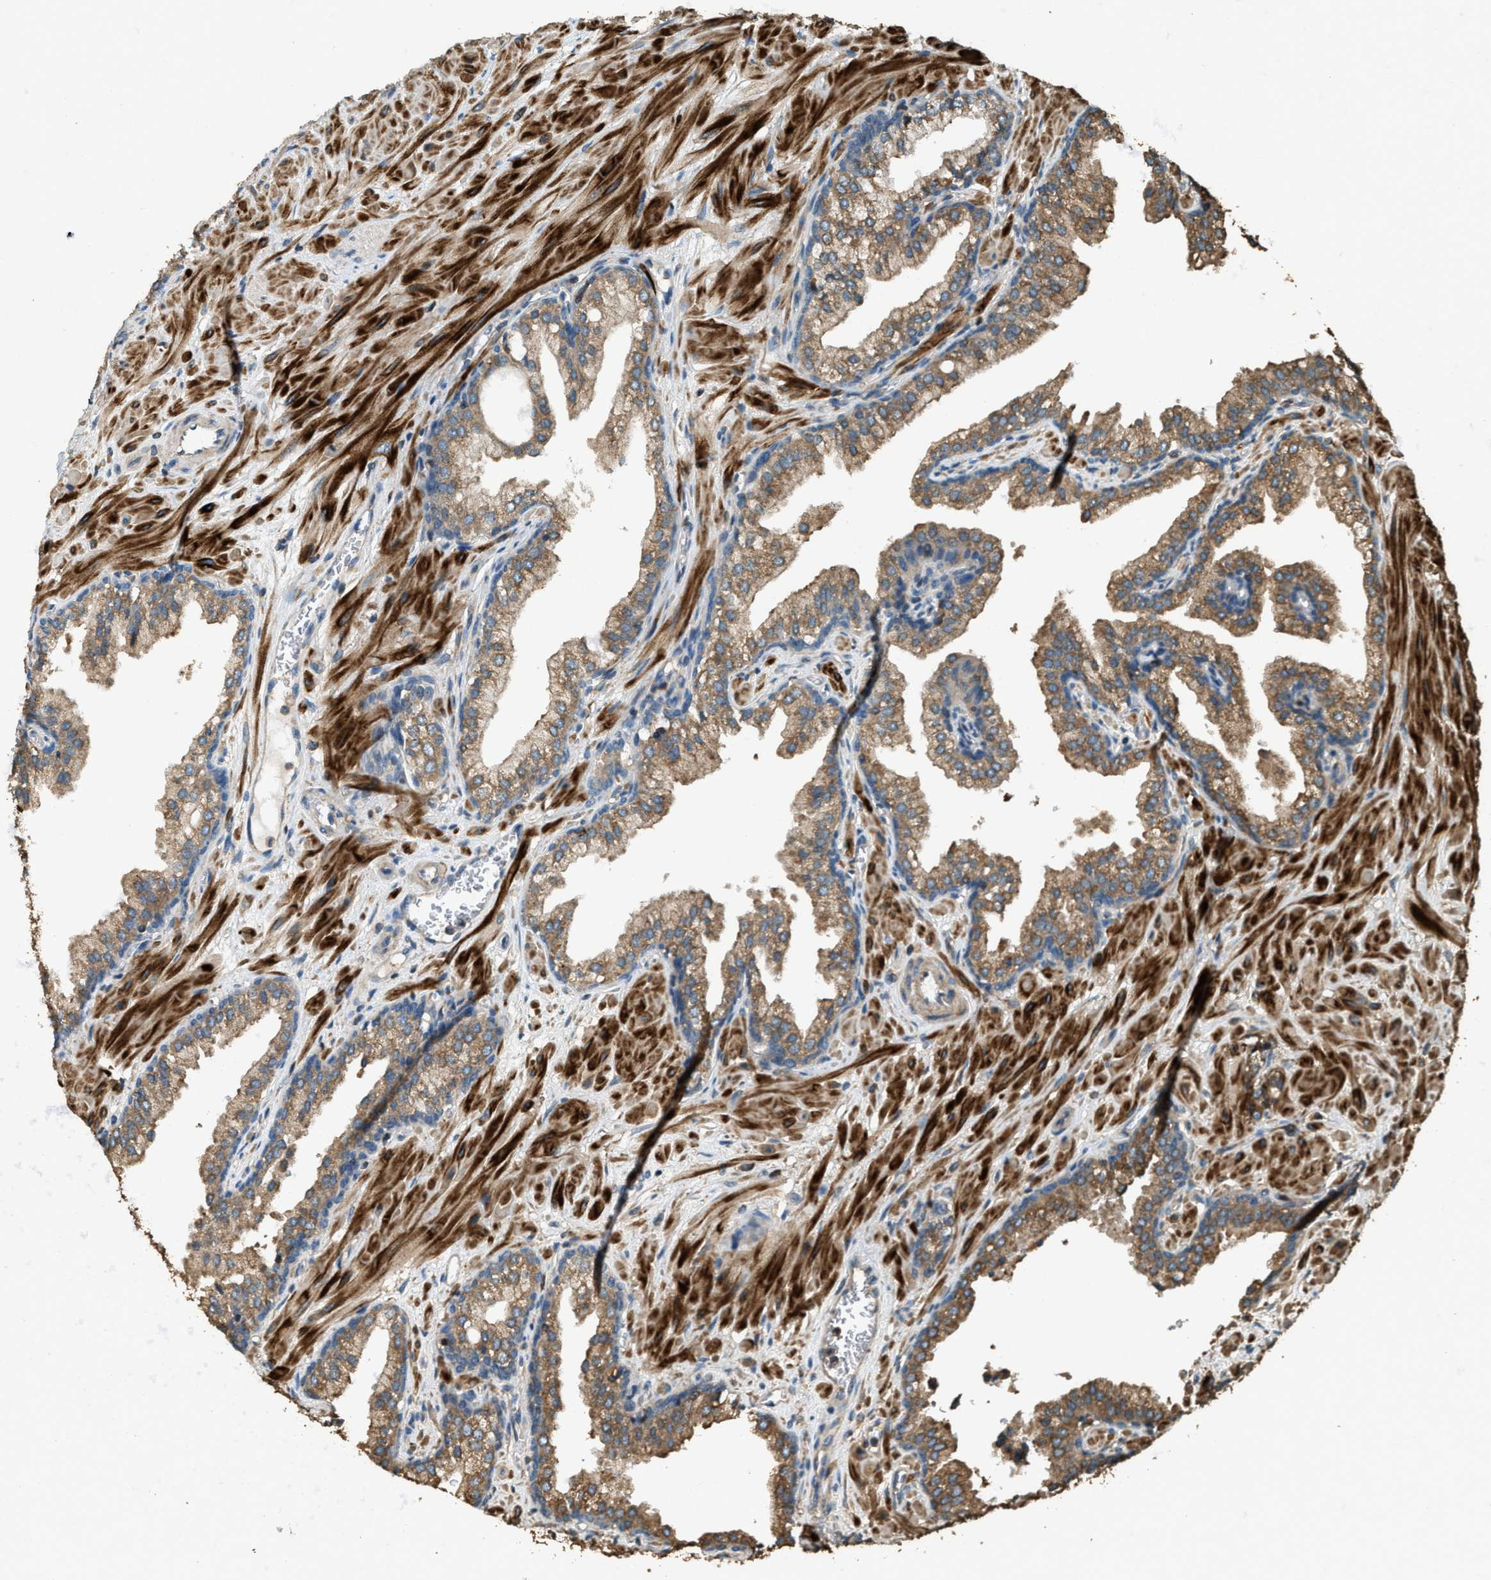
{"staining": {"intensity": "moderate", "quantity": ">75%", "location": "cytoplasmic/membranous"}, "tissue": "prostate cancer", "cell_type": "Tumor cells", "image_type": "cancer", "snomed": [{"axis": "morphology", "description": "Adenocarcinoma, Low grade"}, {"axis": "topography", "description": "Prostate"}], "caption": "An immunohistochemistry micrograph of tumor tissue is shown. Protein staining in brown shows moderate cytoplasmic/membranous positivity in prostate cancer within tumor cells.", "gene": "ERGIC1", "patient": {"sex": "male", "age": 53}}